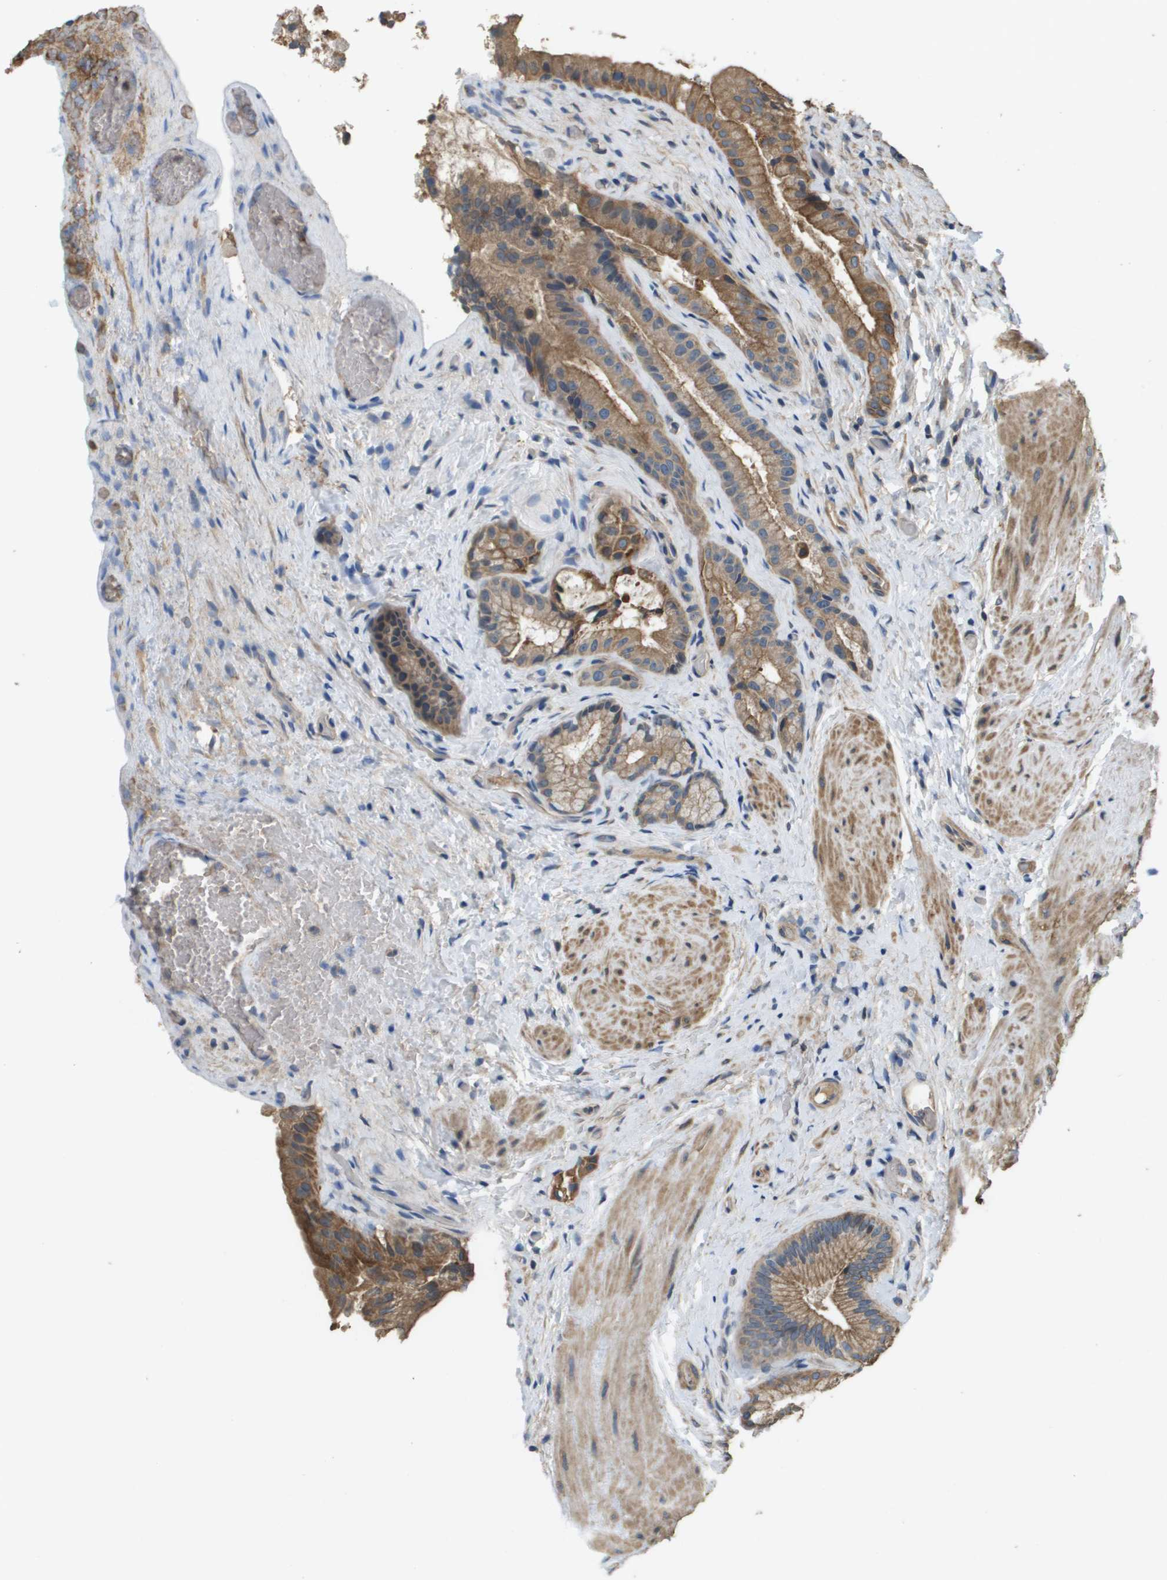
{"staining": {"intensity": "moderate", "quantity": ">75%", "location": "cytoplasmic/membranous"}, "tissue": "gallbladder", "cell_type": "Glandular cells", "image_type": "normal", "snomed": [{"axis": "morphology", "description": "Normal tissue, NOS"}, {"axis": "topography", "description": "Gallbladder"}], "caption": "Unremarkable gallbladder was stained to show a protein in brown. There is medium levels of moderate cytoplasmic/membranous staining in approximately >75% of glandular cells. The protein of interest is stained brown, and the nuclei are stained in blue (DAB IHC with brightfield microscopy, high magnification).", "gene": "KRT23", "patient": {"sex": "male", "age": 49}}